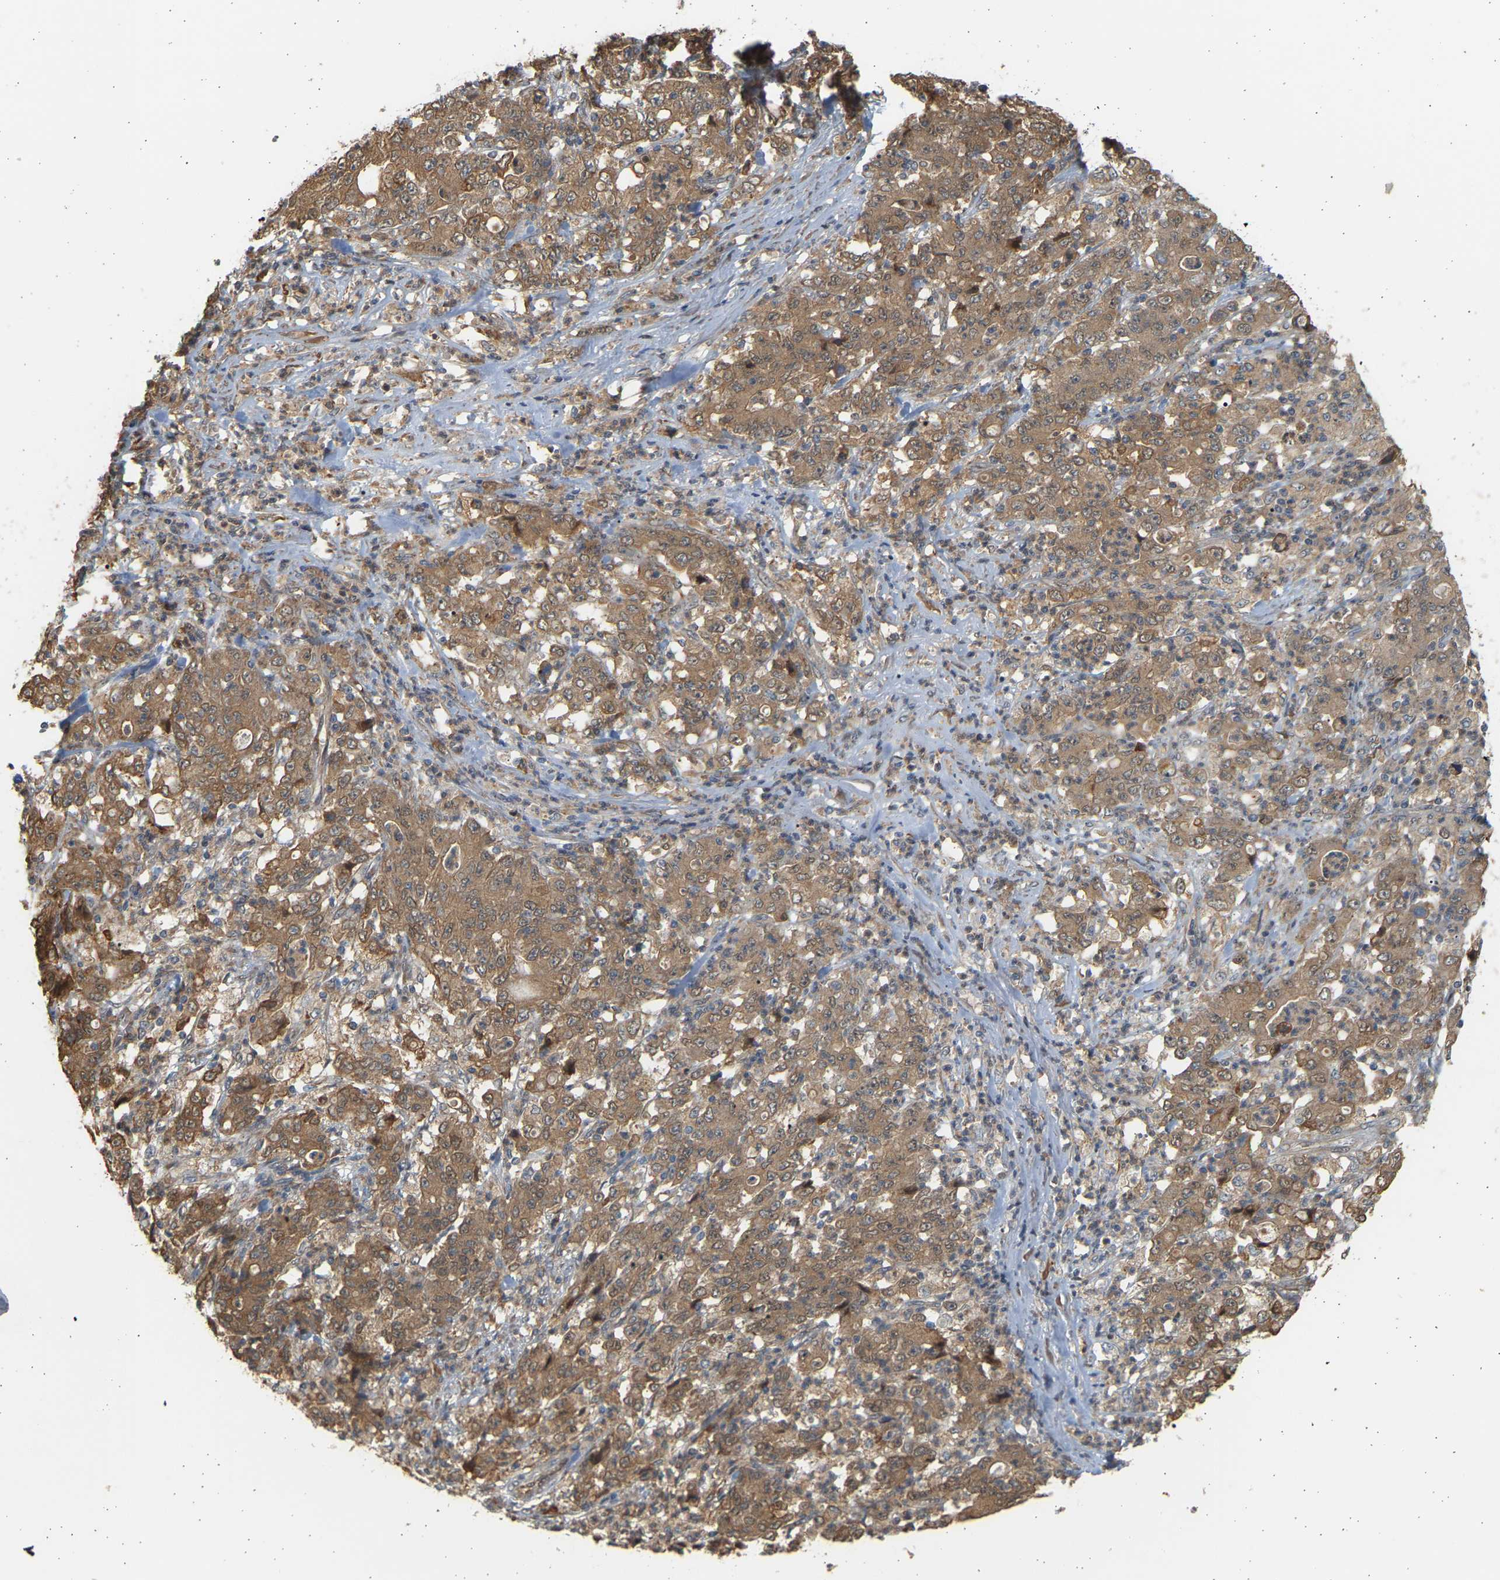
{"staining": {"intensity": "moderate", "quantity": ">75%", "location": "cytoplasmic/membranous"}, "tissue": "stomach cancer", "cell_type": "Tumor cells", "image_type": "cancer", "snomed": [{"axis": "morphology", "description": "Adenocarcinoma, NOS"}, {"axis": "topography", "description": "Stomach, lower"}], "caption": "Immunohistochemical staining of stomach cancer (adenocarcinoma) displays medium levels of moderate cytoplasmic/membranous protein expression in approximately >75% of tumor cells.", "gene": "B4GALT6", "patient": {"sex": "female", "age": 71}}